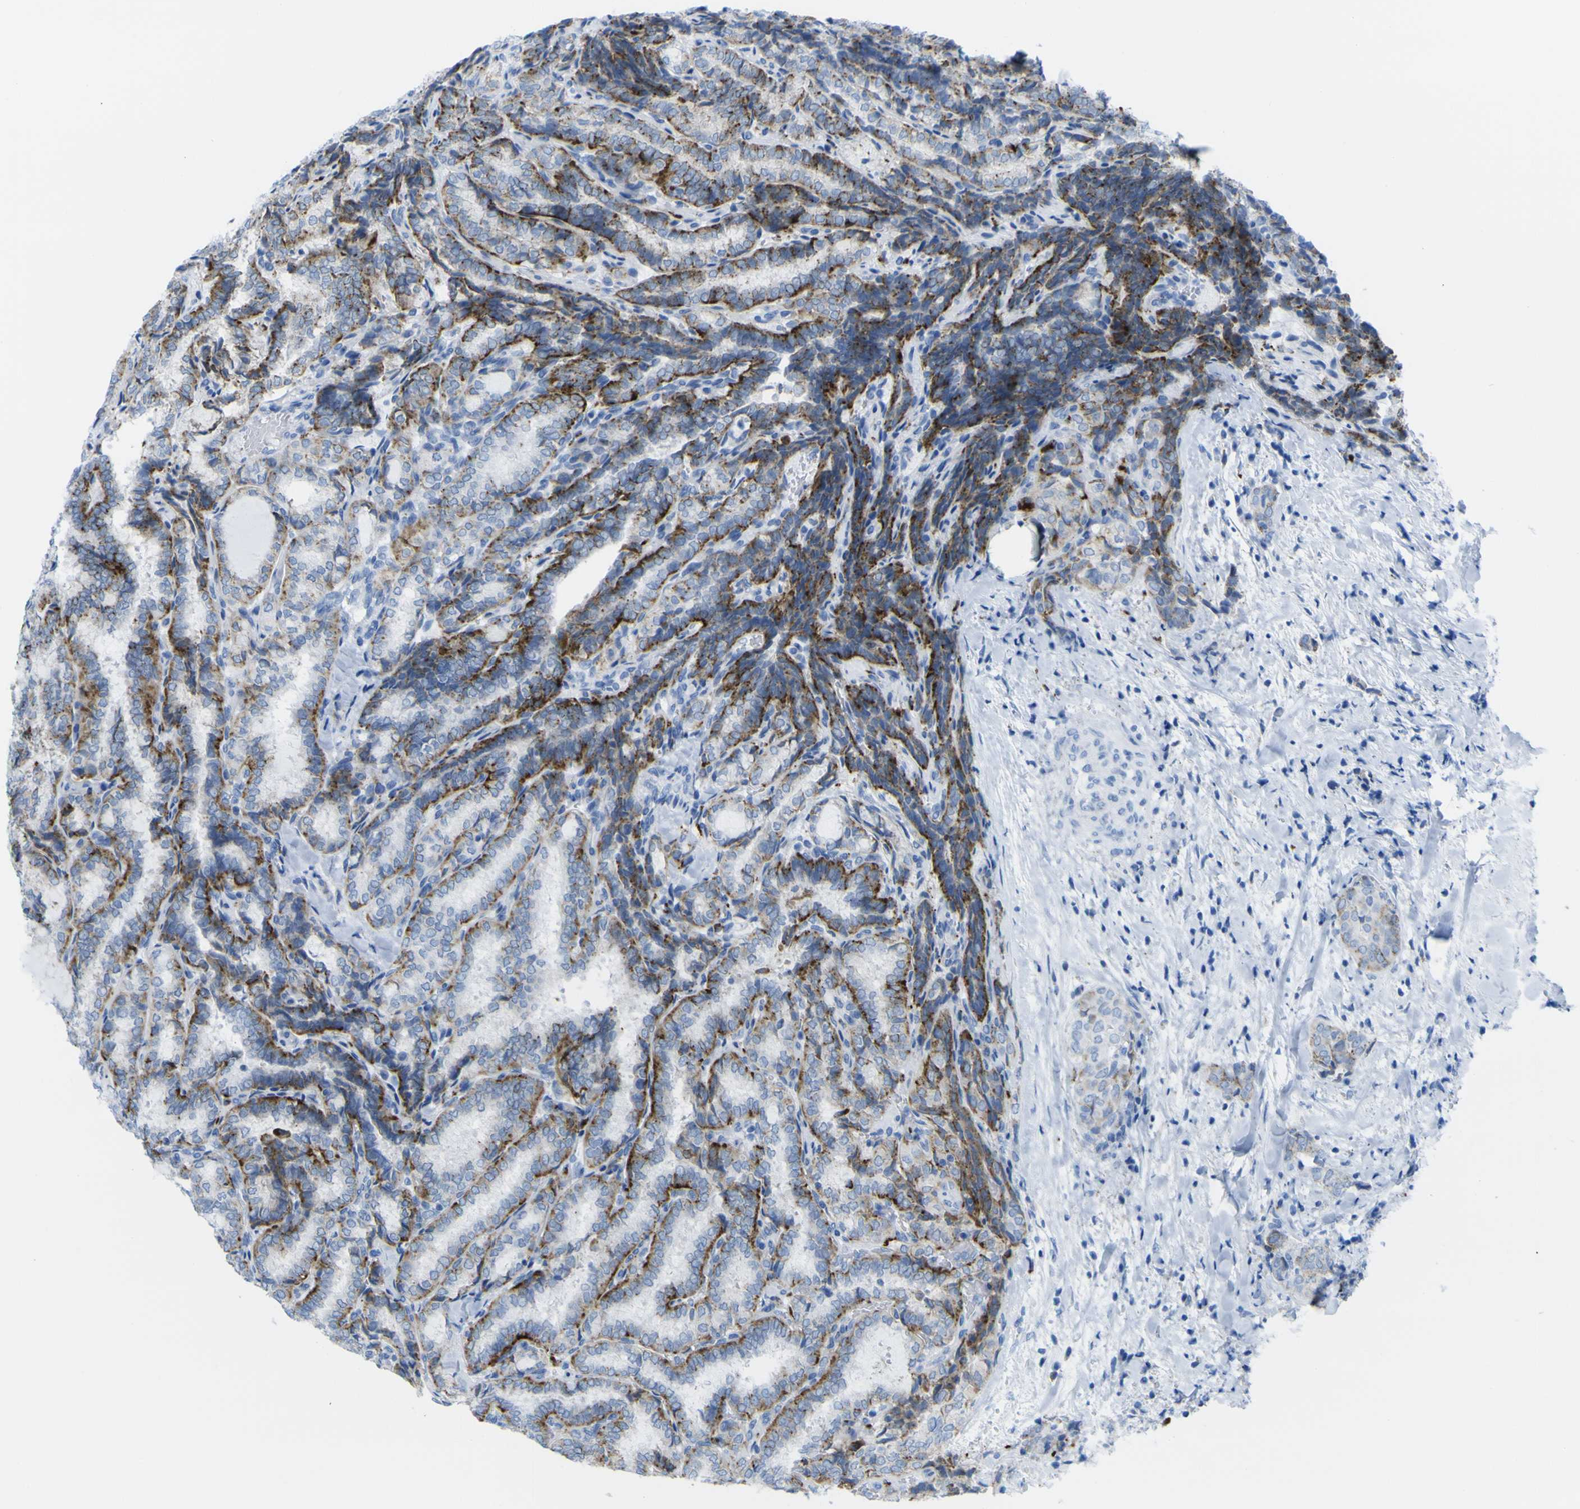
{"staining": {"intensity": "moderate", "quantity": ">75%", "location": "cytoplasmic/membranous"}, "tissue": "thyroid cancer", "cell_type": "Tumor cells", "image_type": "cancer", "snomed": [{"axis": "morphology", "description": "Normal tissue, NOS"}, {"axis": "morphology", "description": "Papillary adenocarcinoma, NOS"}, {"axis": "topography", "description": "Thyroid gland"}], "caption": "This is an image of immunohistochemistry staining of thyroid papillary adenocarcinoma, which shows moderate positivity in the cytoplasmic/membranous of tumor cells.", "gene": "PLD3", "patient": {"sex": "female", "age": 30}}